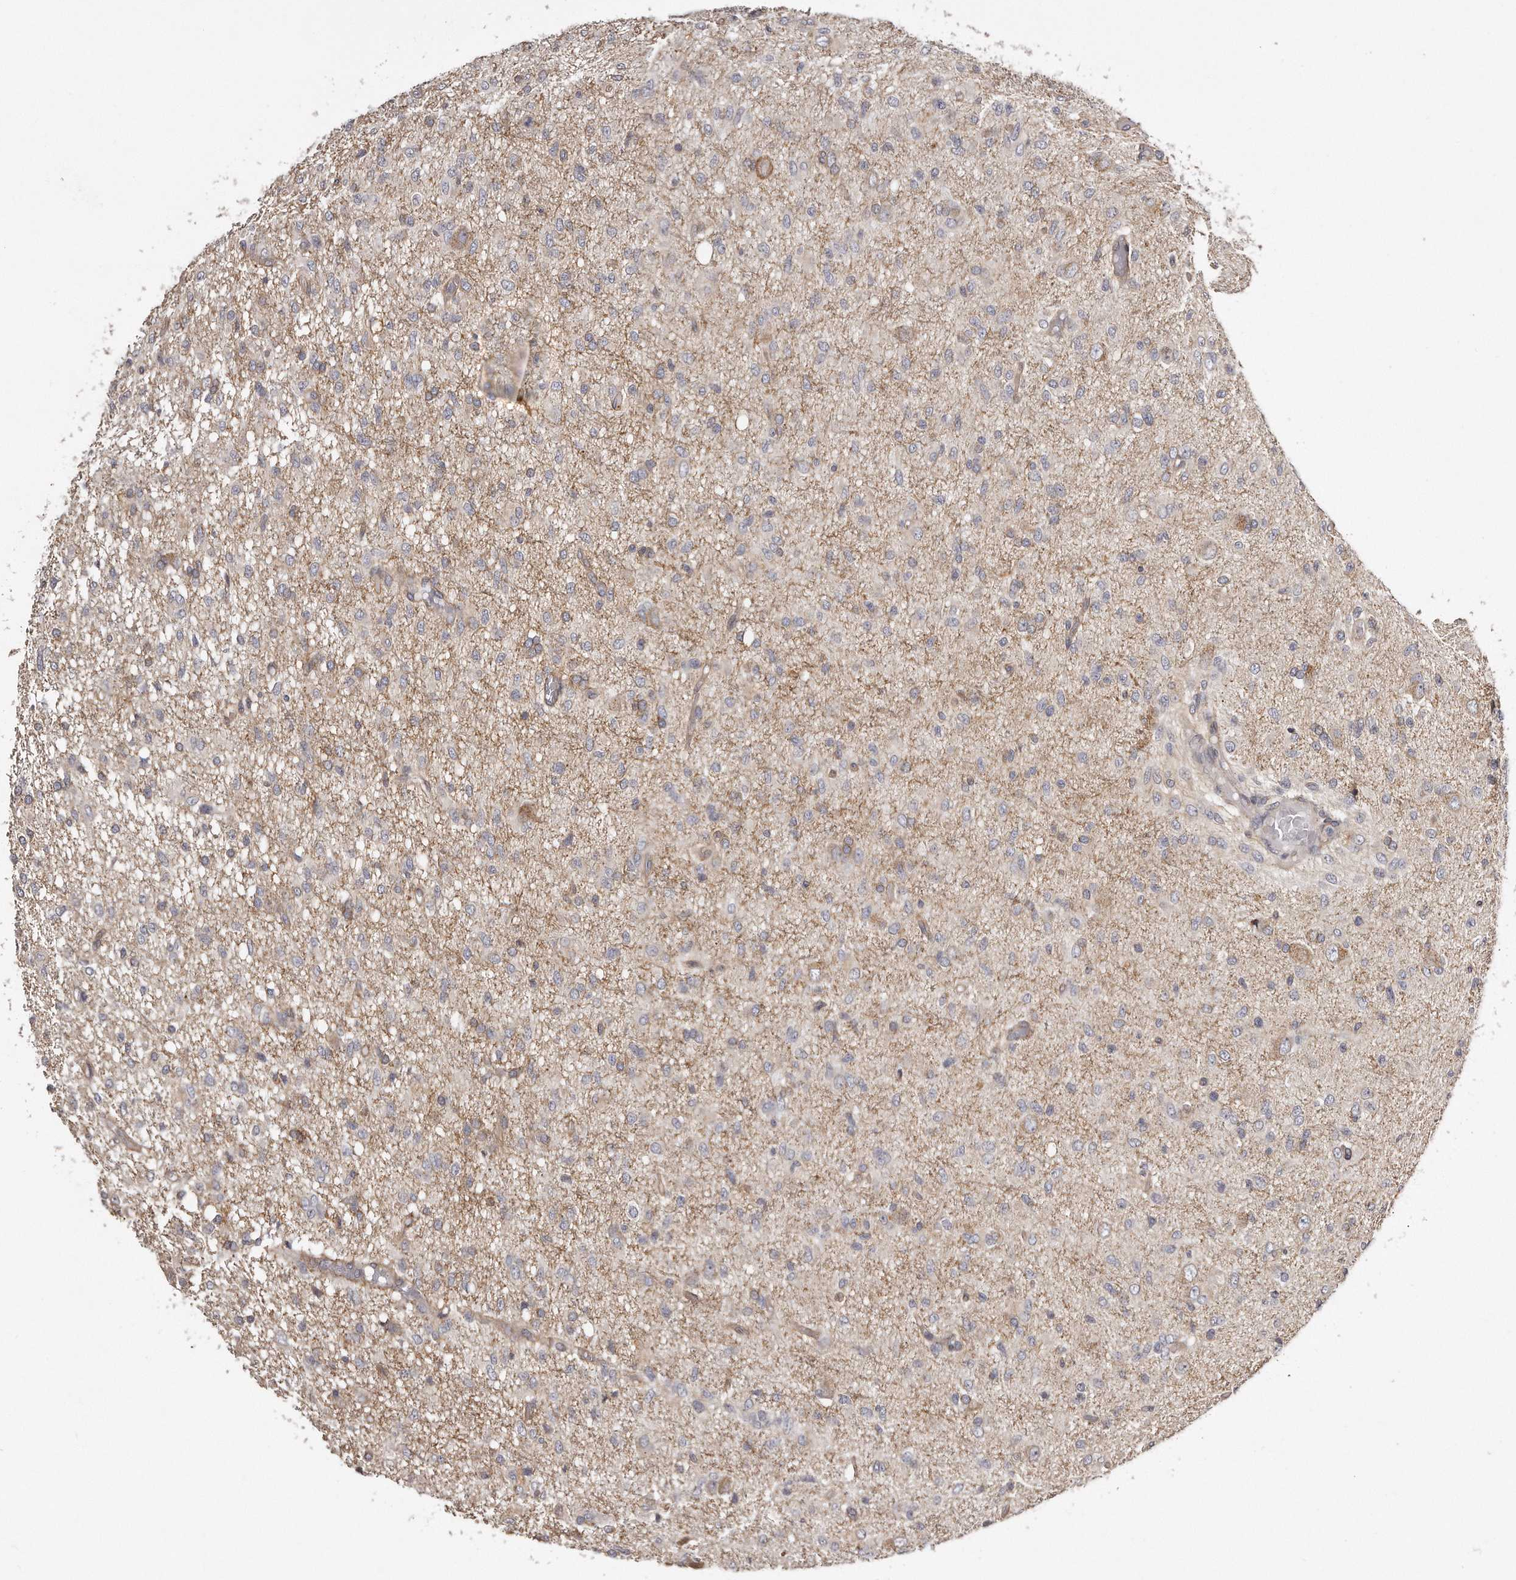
{"staining": {"intensity": "negative", "quantity": "none", "location": "none"}, "tissue": "glioma", "cell_type": "Tumor cells", "image_type": "cancer", "snomed": [{"axis": "morphology", "description": "Glioma, malignant, High grade"}, {"axis": "topography", "description": "Brain"}], "caption": "DAB (3,3'-diaminobenzidine) immunohistochemical staining of human glioma exhibits no significant expression in tumor cells.", "gene": "TRAPPC14", "patient": {"sex": "female", "age": 59}}